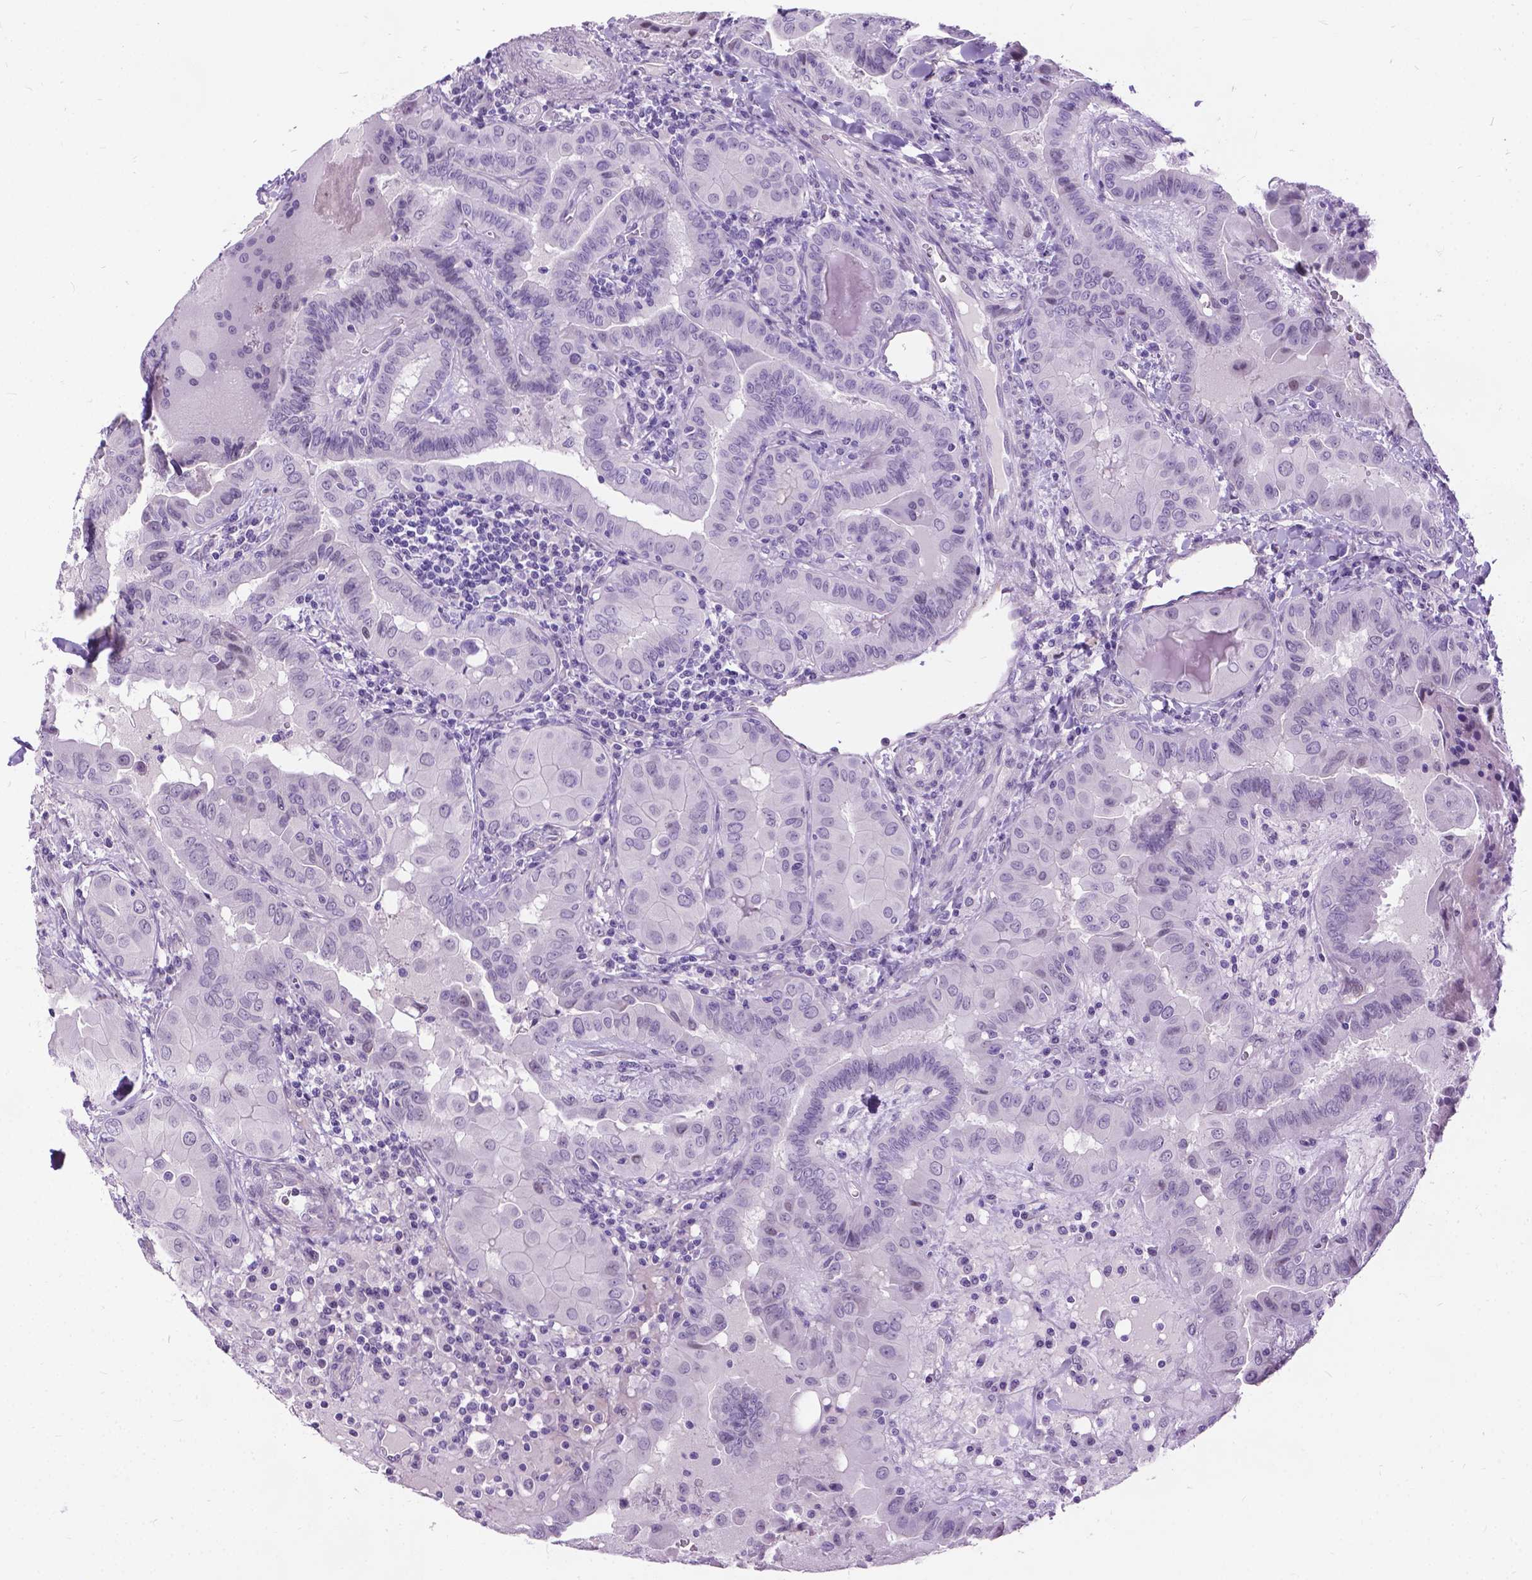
{"staining": {"intensity": "negative", "quantity": "none", "location": "none"}, "tissue": "thyroid cancer", "cell_type": "Tumor cells", "image_type": "cancer", "snomed": [{"axis": "morphology", "description": "Papillary adenocarcinoma, NOS"}, {"axis": "topography", "description": "Thyroid gland"}], "caption": "Micrograph shows no protein expression in tumor cells of thyroid papillary adenocarcinoma tissue.", "gene": "PROB1", "patient": {"sex": "female", "age": 37}}